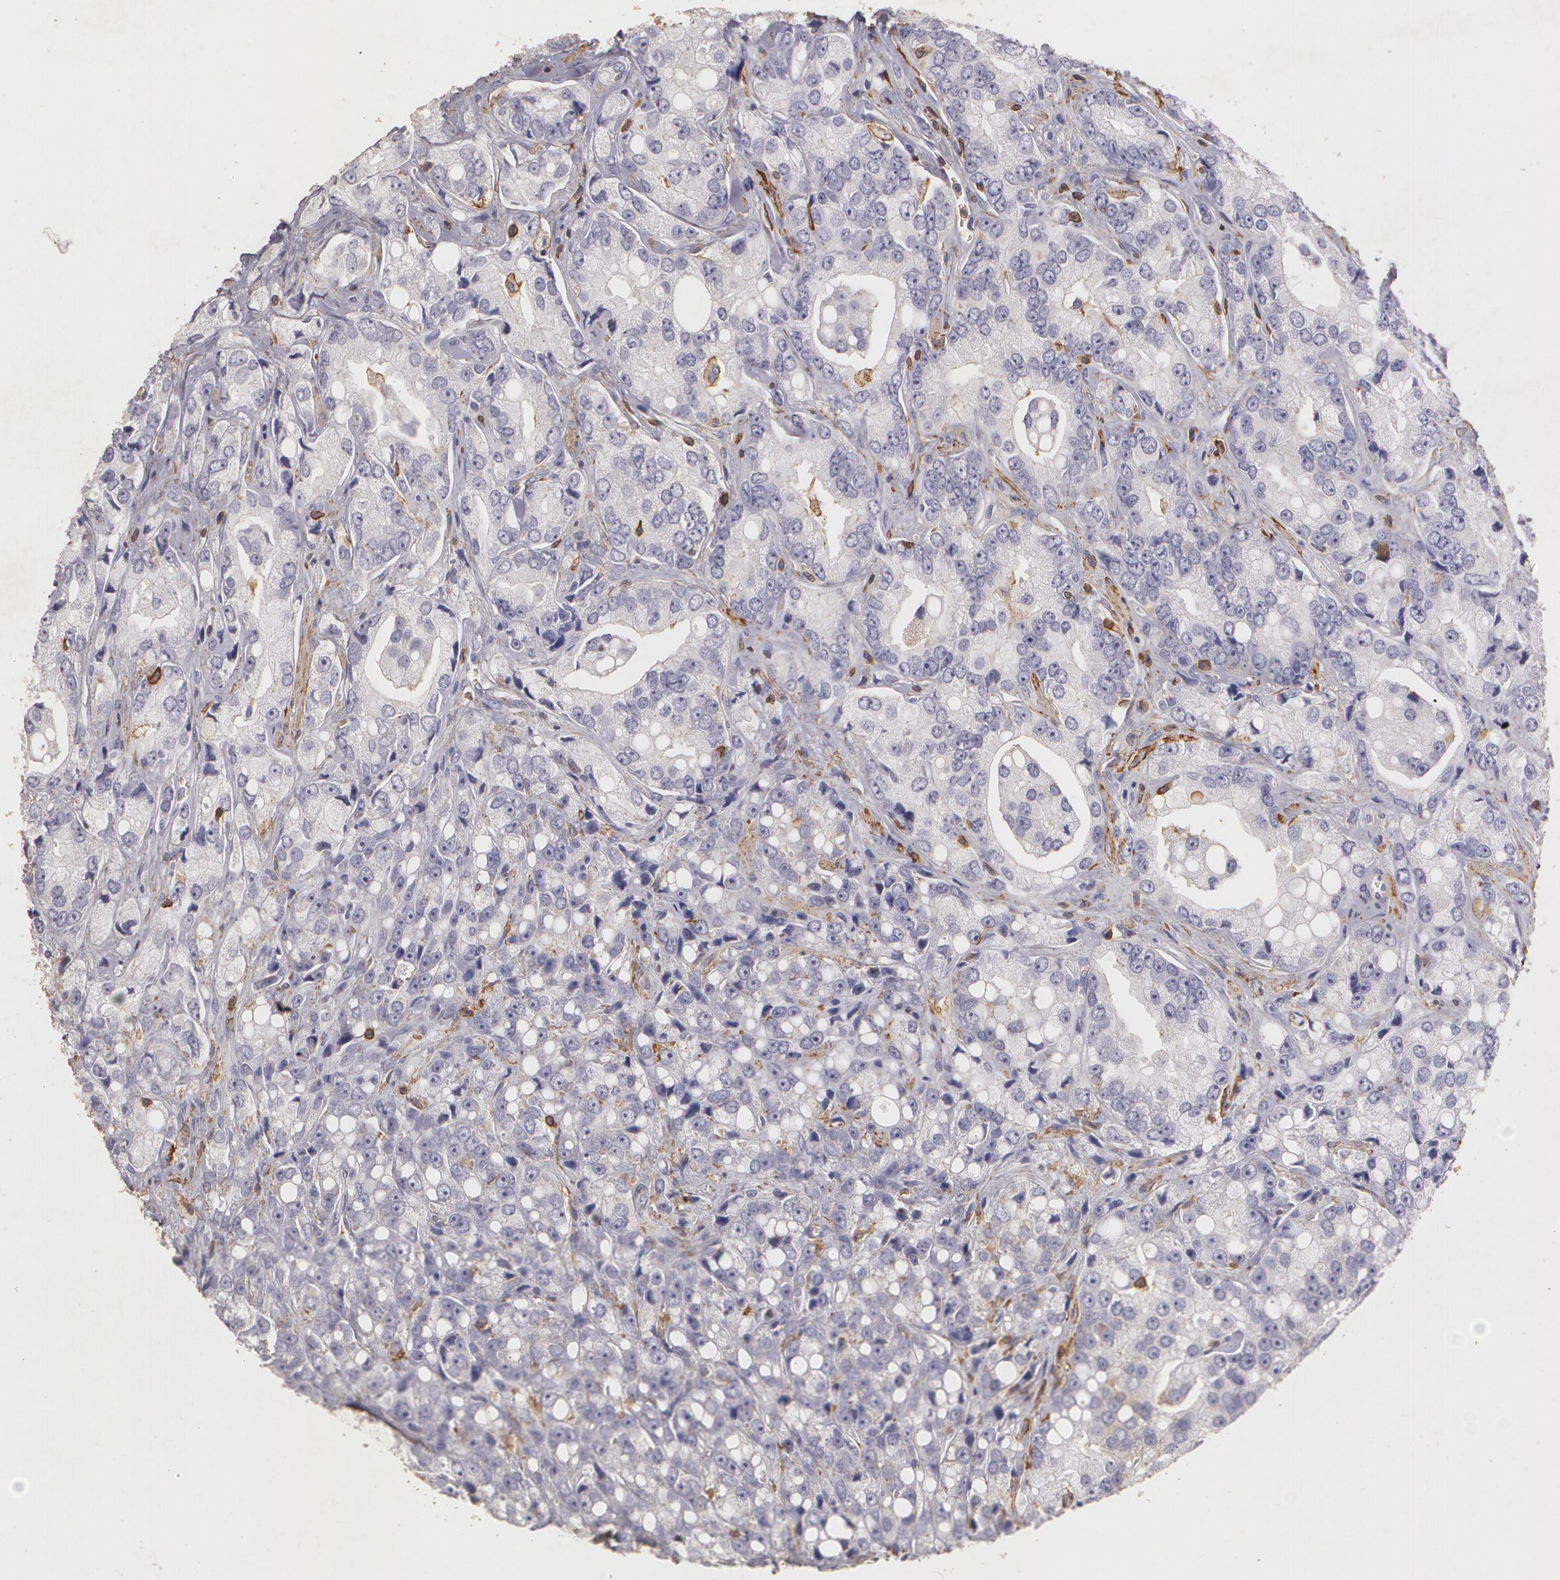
{"staining": {"intensity": "negative", "quantity": "none", "location": "none"}, "tissue": "prostate cancer", "cell_type": "Tumor cells", "image_type": "cancer", "snomed": [{"axis": "morphology", "description": "Adenocarcinoma, High grade"}, {"axis": "topography", "description": "Prostate"}], "caption": "The histopathology image shows no staining of tumor cells in prostate cancer.", "gene": "TGFBR1", "patient": {"sex": "male", "age": 67}}